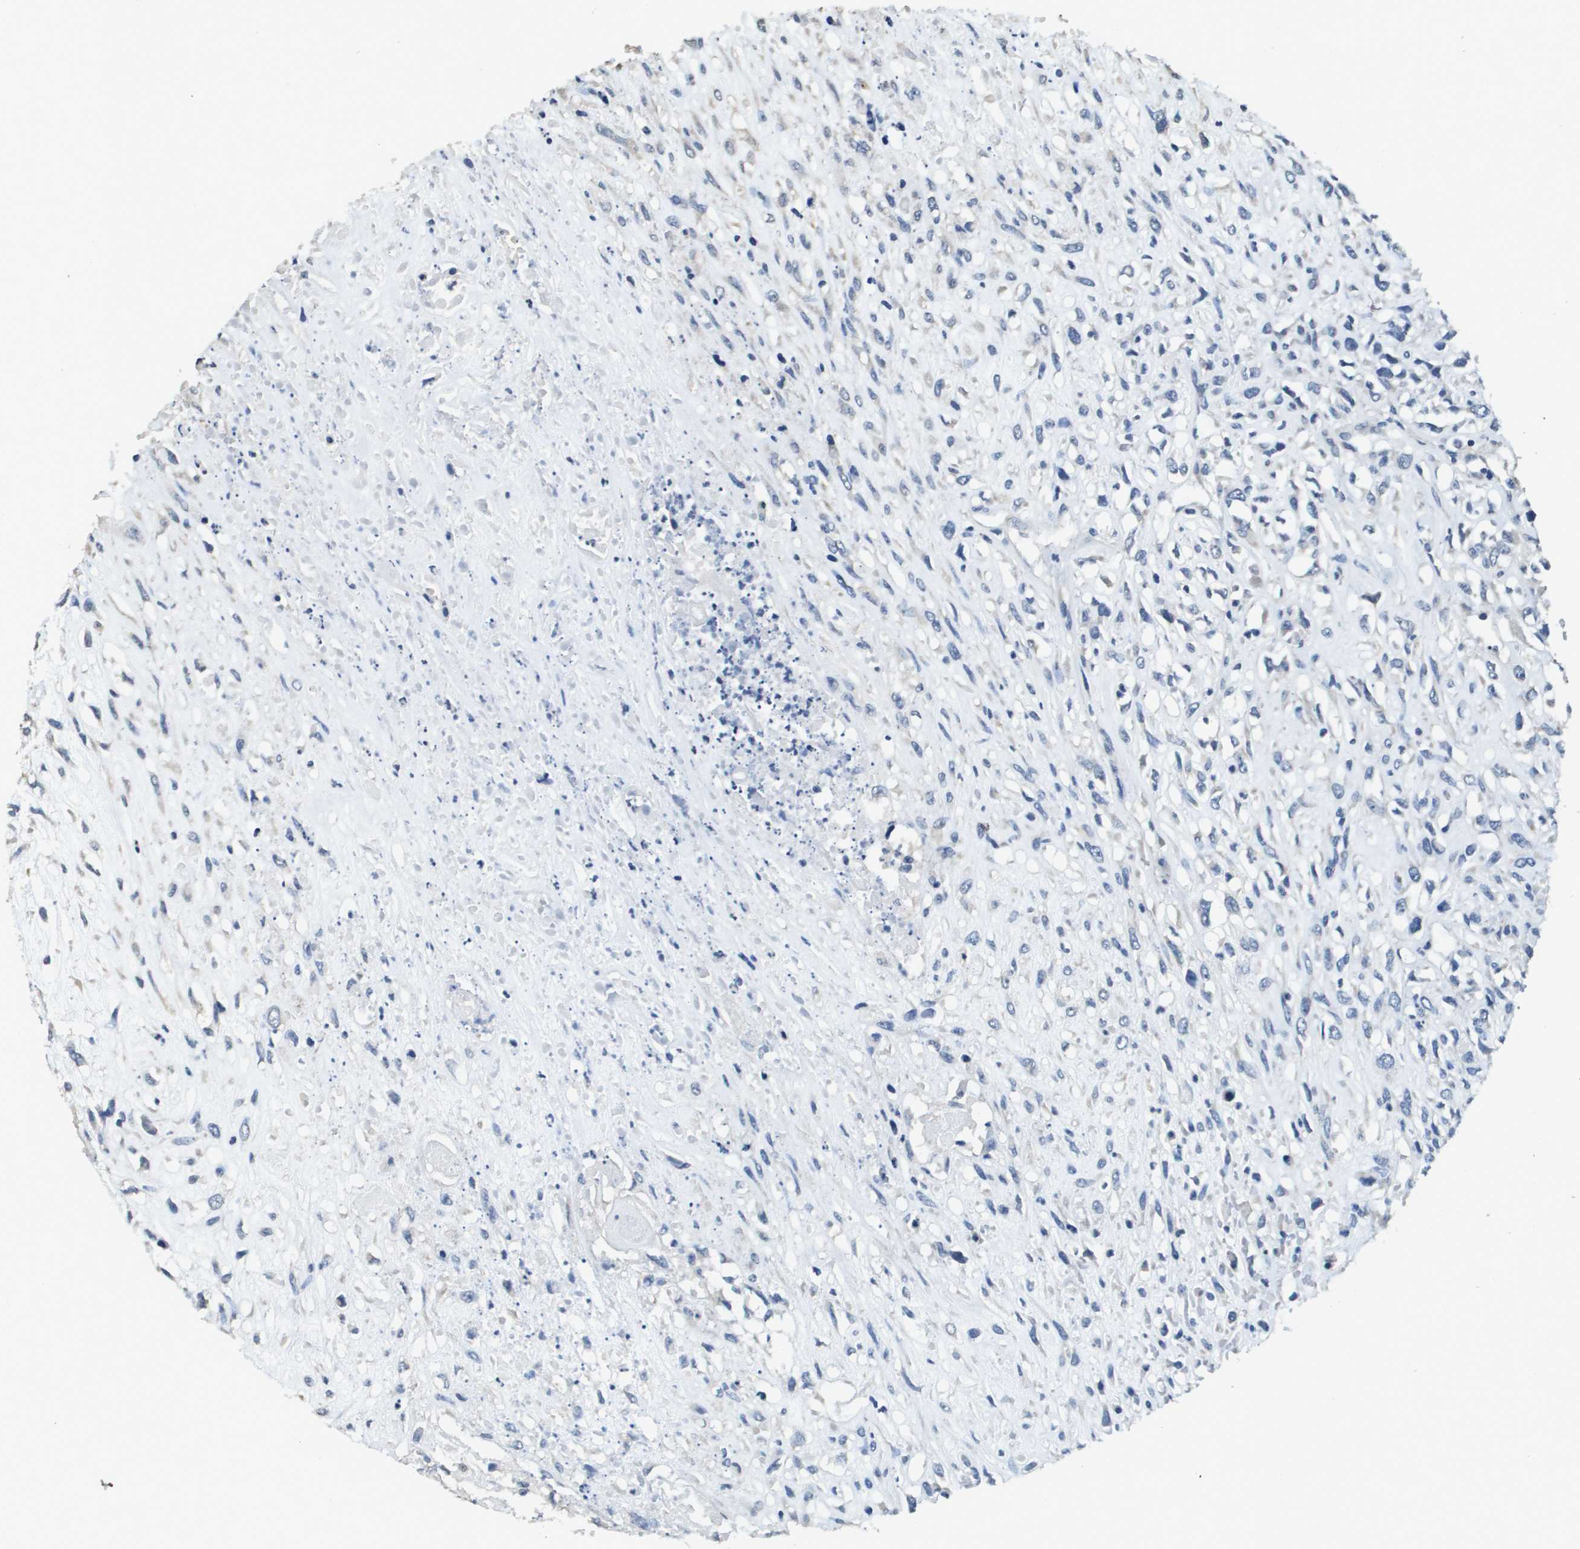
{"staining": {"intensity": "negative", "quantity": "none", "location": "none"}, "tissue": "head and neck cancer", "cell_type": "Tumor cells", "image_type": "cancer", "snomed": [{"axis": "morphology", "description": "Necrosis, NOS"}, {"axis": "morphology", "description": "Neoplasm, malignant, NOS"}, {"axis": "topography", "description": "Salivary gland"}, {"axis": "topography", "description": "Head-Neck"}], "caption": "Immunohistochemical staining of human head and neck cancer demonstrates no significant positivity in tumor cells.", "gene": "MT3", "patient": {"sex": "male", "age": 43}}